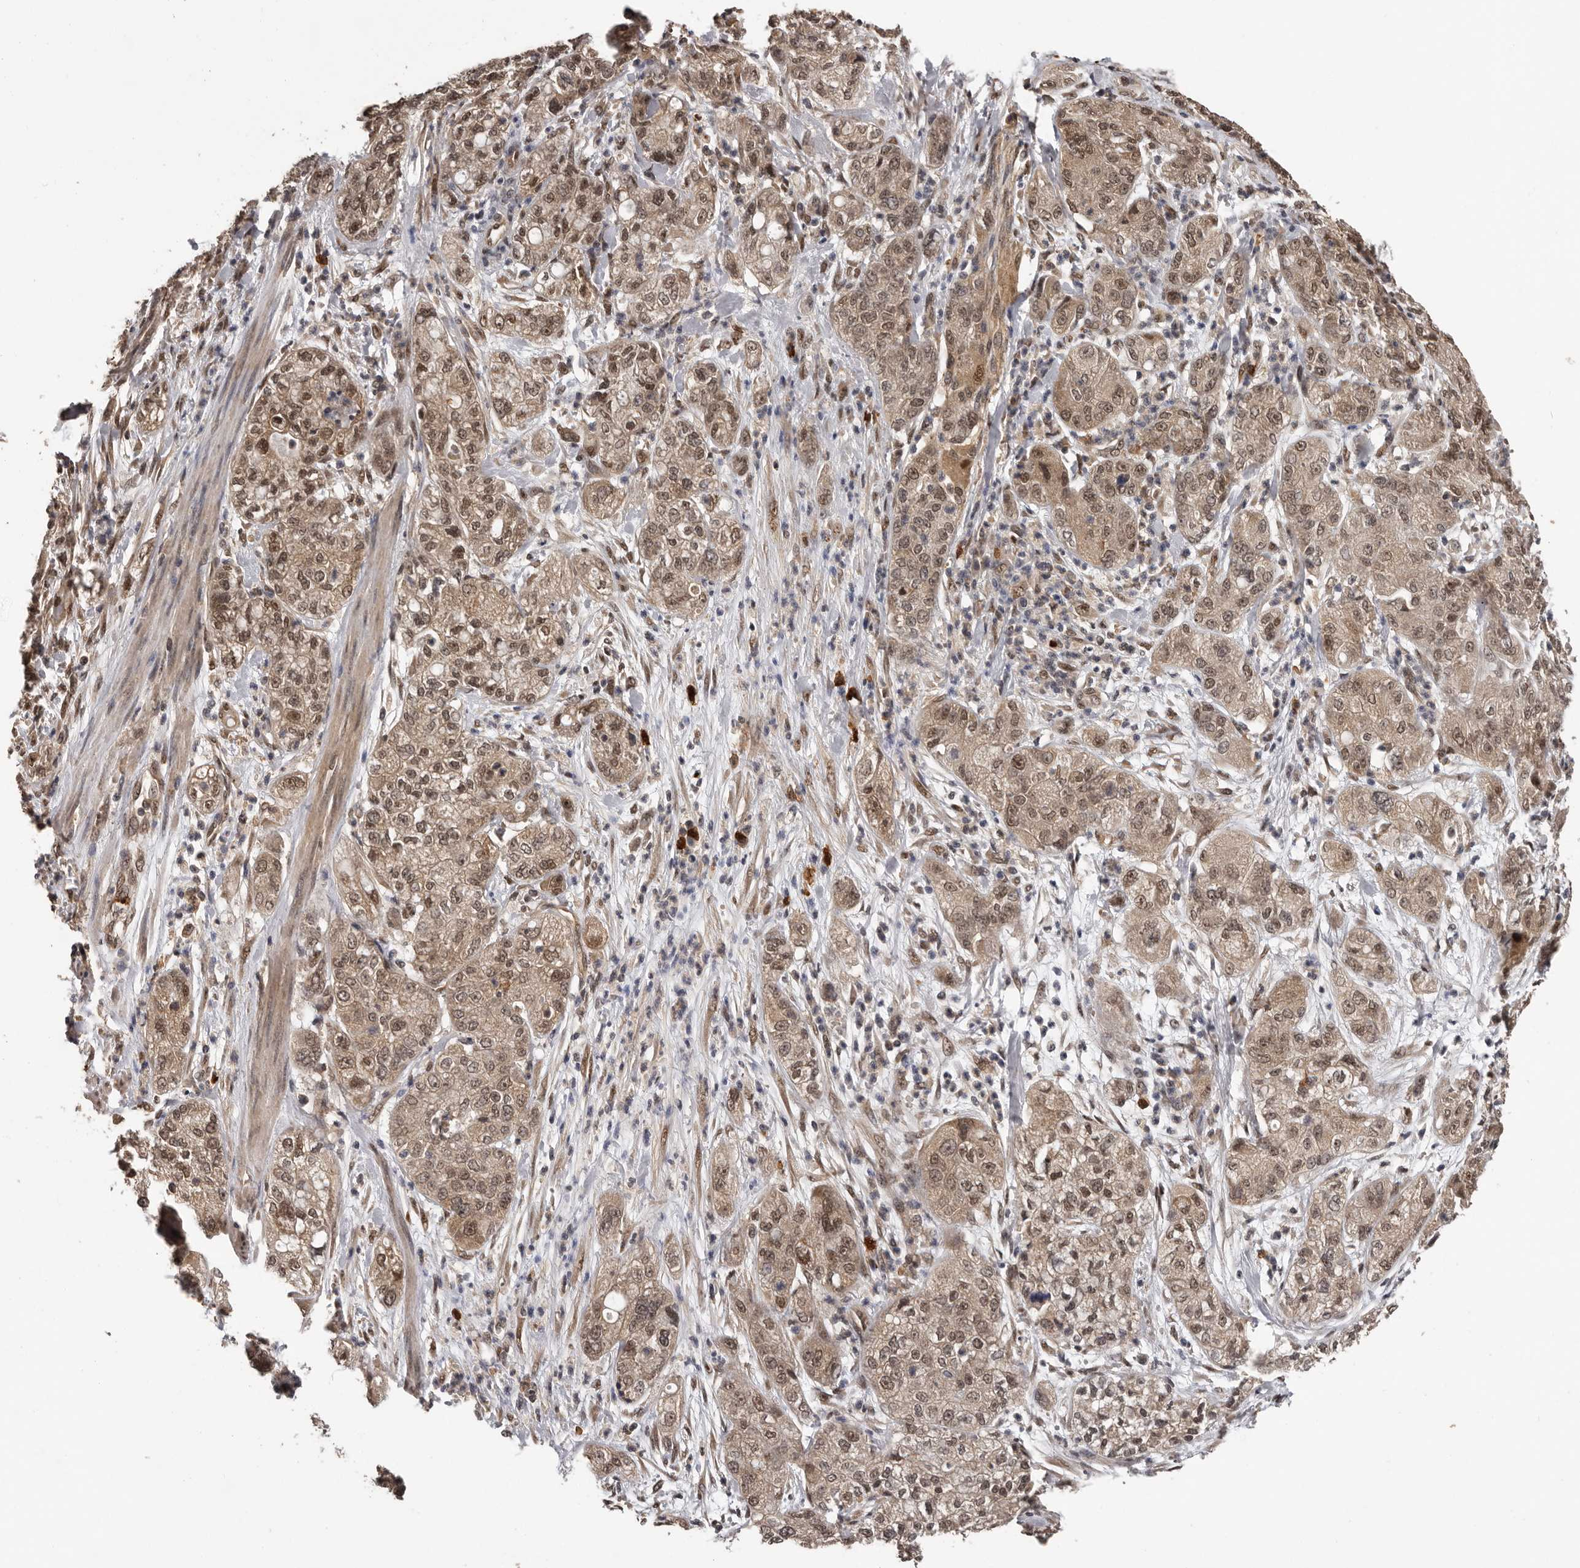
{"staining": {"intensity": "moderate", "quantity": ">75%", "location": "cytoplasmic/membranous,nuclear"}, "tissue": "pancreatic cancer", "cell_type": "Tumor cells", "image_type": "cancer", "snomed": [{"axis": "morphology", "description": "Adenocarcinoma, NOS"}, {"axis": "topography", "description": "Pancreas"}], "caption": "Pancreatic cancer (adenocarcinoma) stained with immunohistochemistry displays moderate cytoplasmic/membranous and nuclear expression in about >75% of tumor cells.", "gene": "VPS37A", "patient": {"sex": "female", "age": 78}}